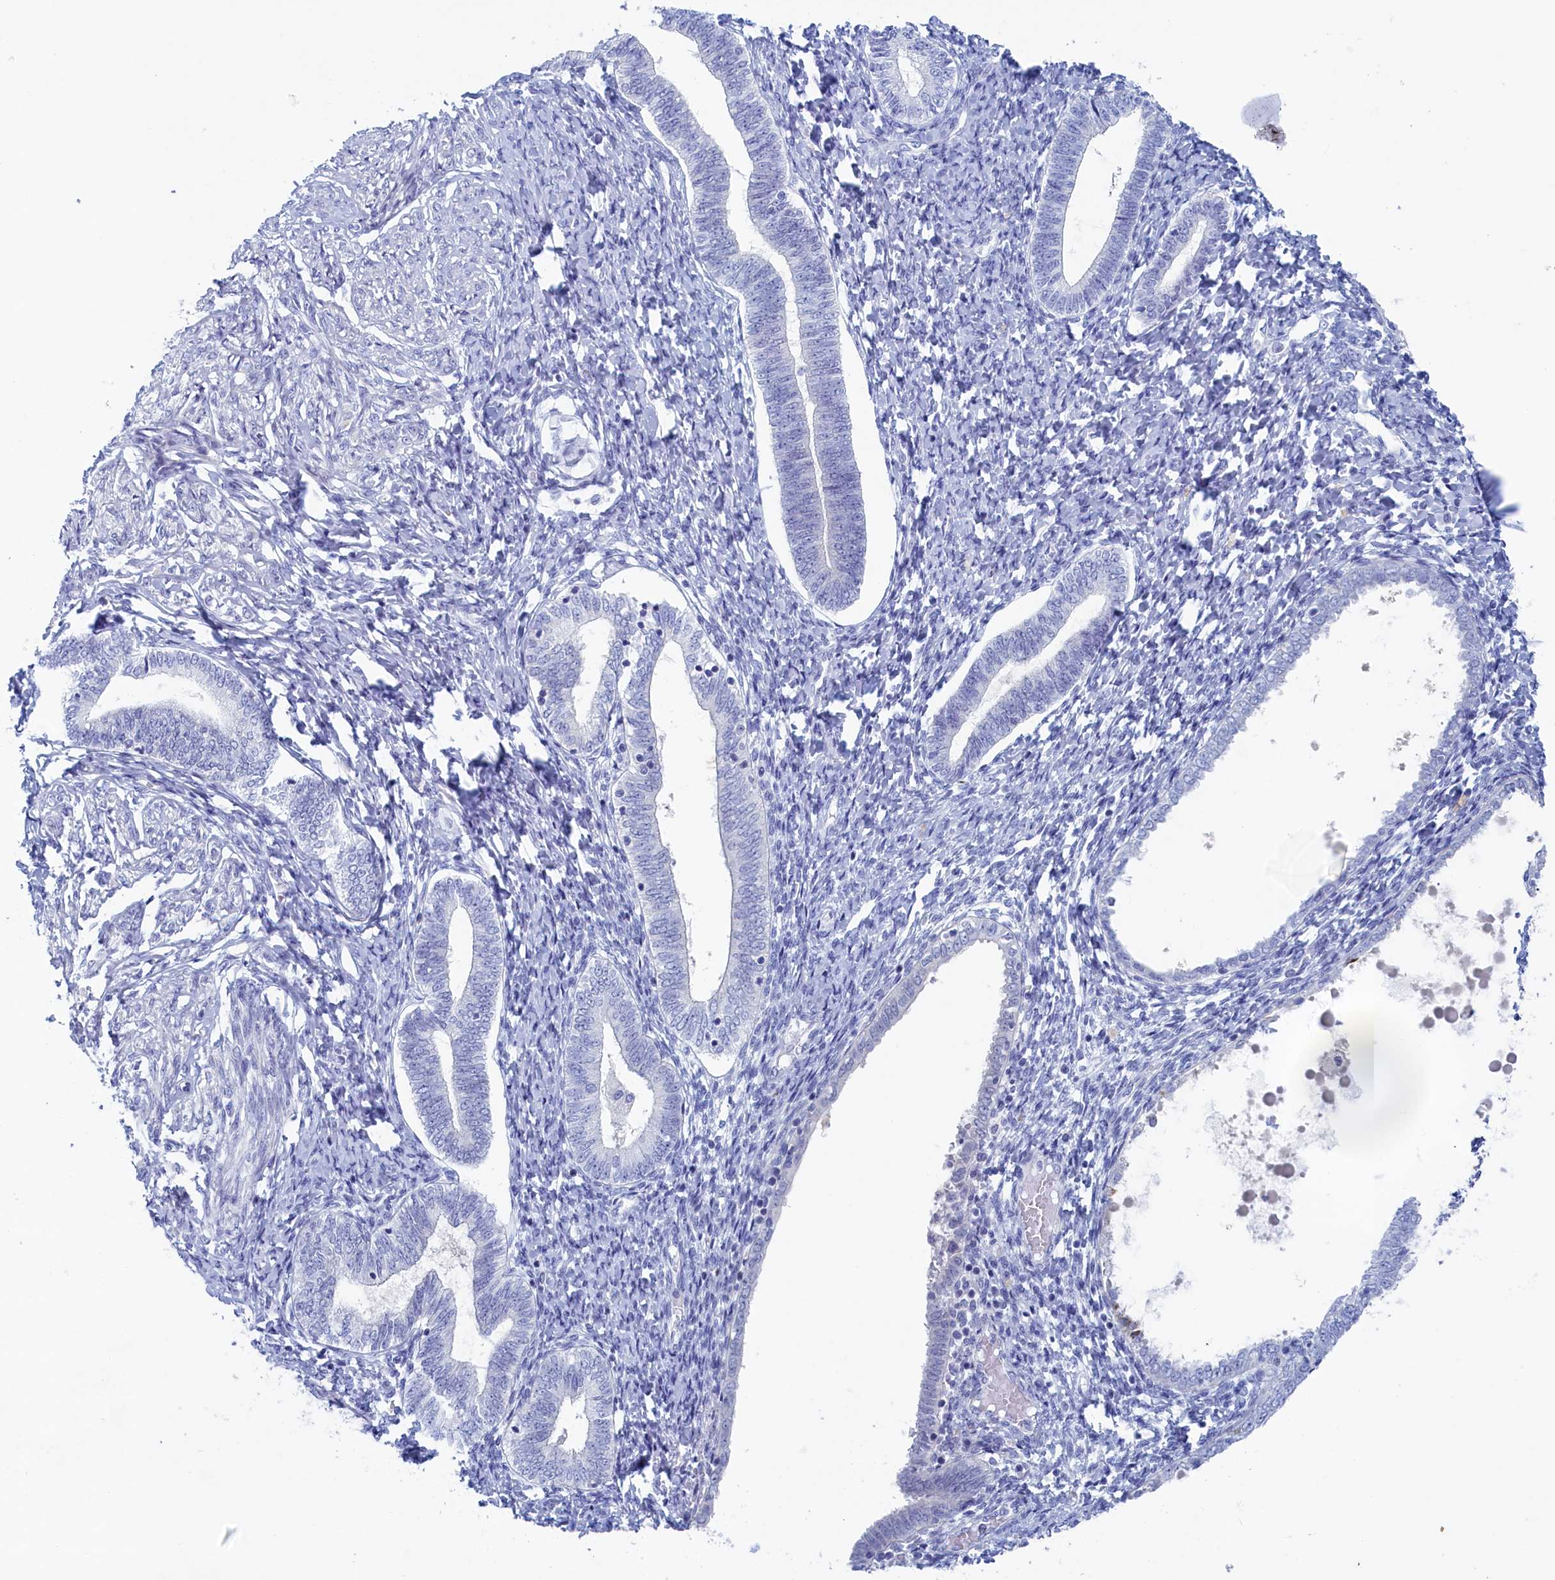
{"staining": {"intensity": "negative", "quantity": "none", "location": "none"}, "tissue": "endometrium", "cell_type": "Cells in endometrial stroma", "image_type": "normal", "snomed": [{"axis": "morphology", "description": "Normal tissue, NOS"}, {"axis": "topography", "description": "Endometrium"}], "caption": "DAB immunohistochemical staining of unremarkable human endometrium displays no significant expression in cells in endometrial stroma.", "gene": "WDR76", "patient": {"sex": "female", "age": 72}}